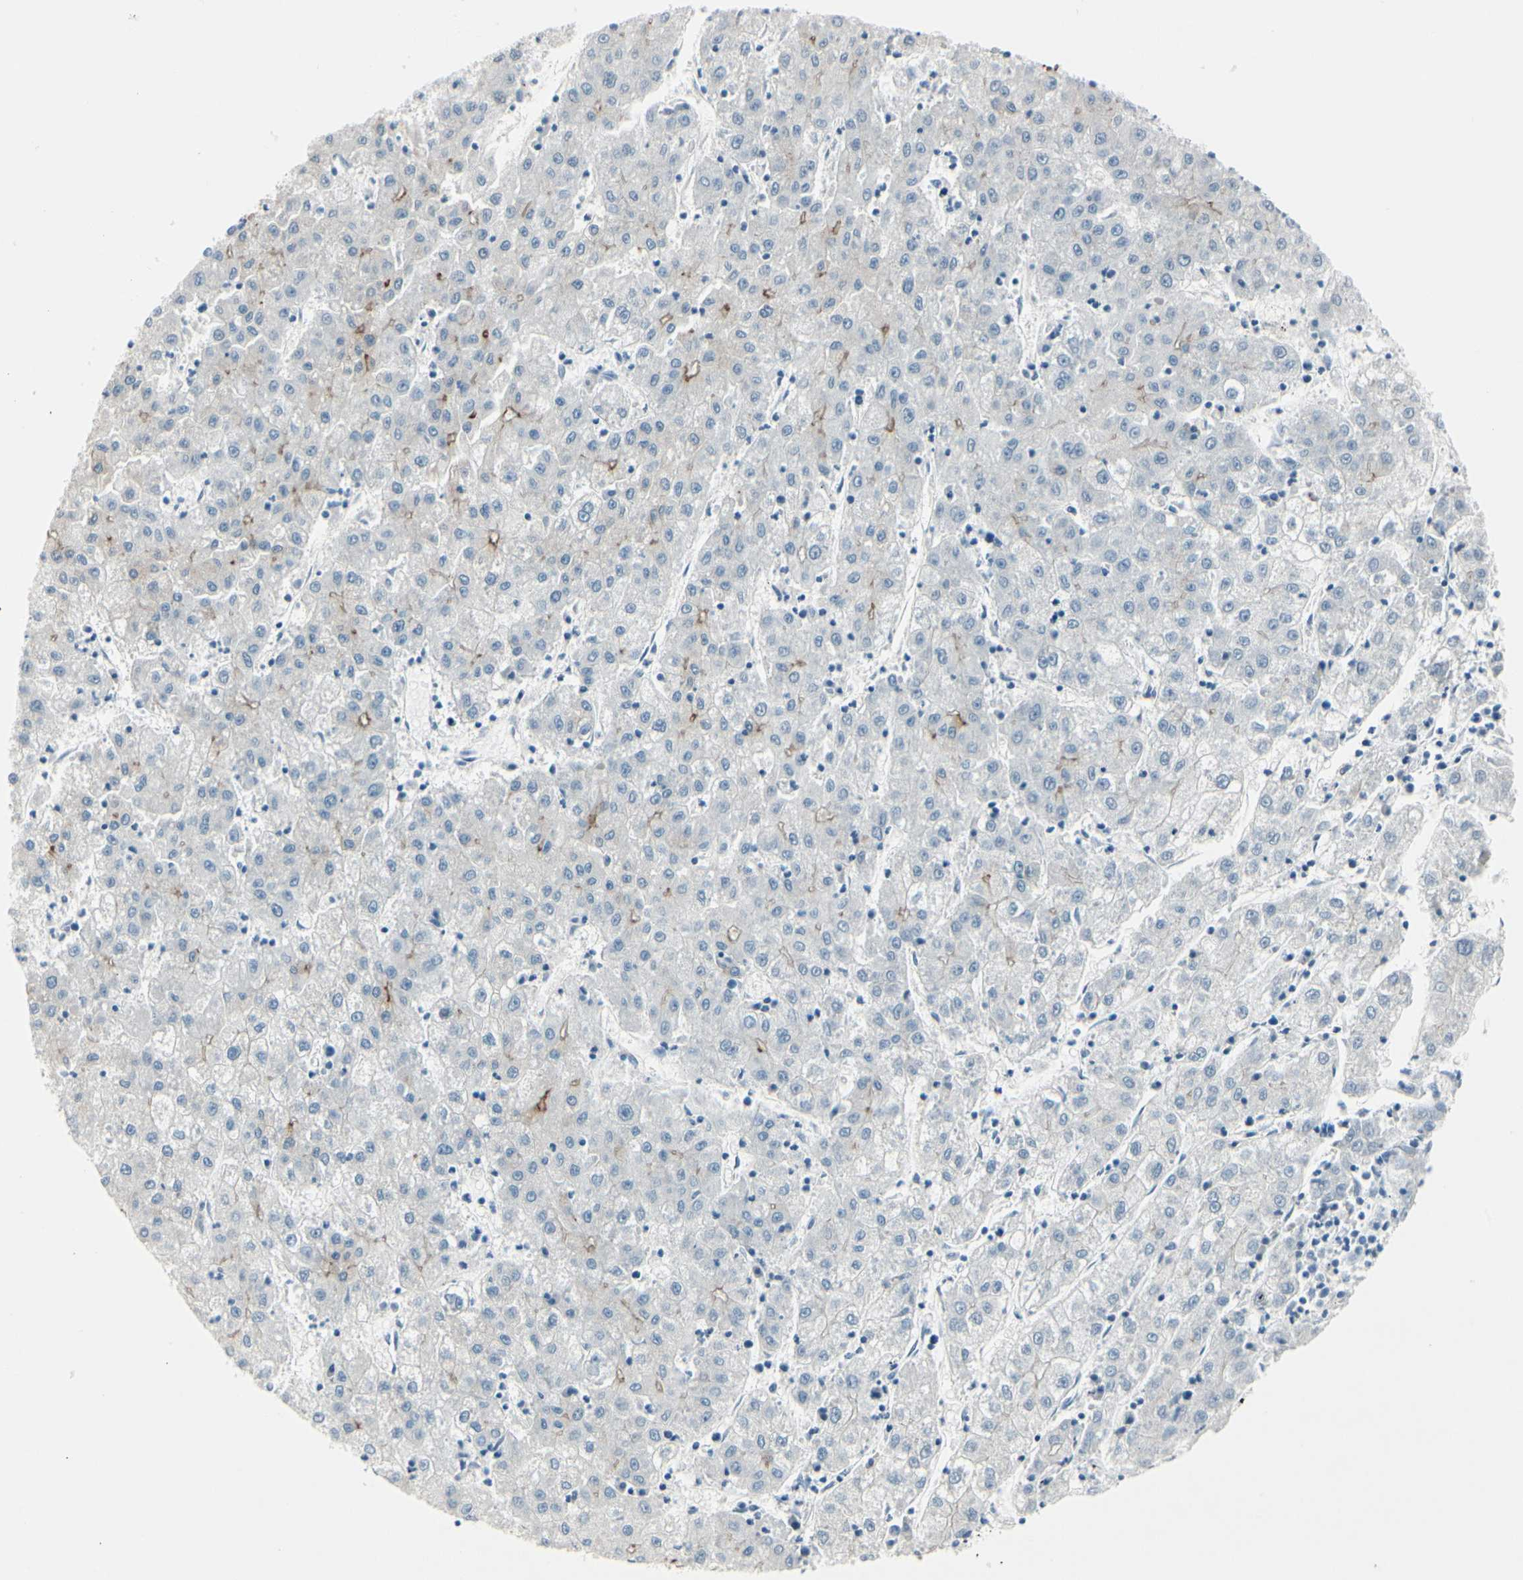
{"staining": {"intensity": "weak", "quantity": "<25%", "location": "cytoplasmic/membranous"}, "tissue": "liver cancer", "cell_type": "Tumor cells", "image_type": "cancer", "snomed": [{"axis": "morphology", "description": "Carcinoma, Hepatocellular, NOS"}, {"axis": "topography", "description": "Liver"}], "caption": "Immunohistochemistry image of neoplastic tissue: human hepatocellular carcinoma (liver) stained with DAB reveals no significant protein staining in tumor cells.", "gene": "CDHR5", "patient": {"sex": "male", "age": 72}}